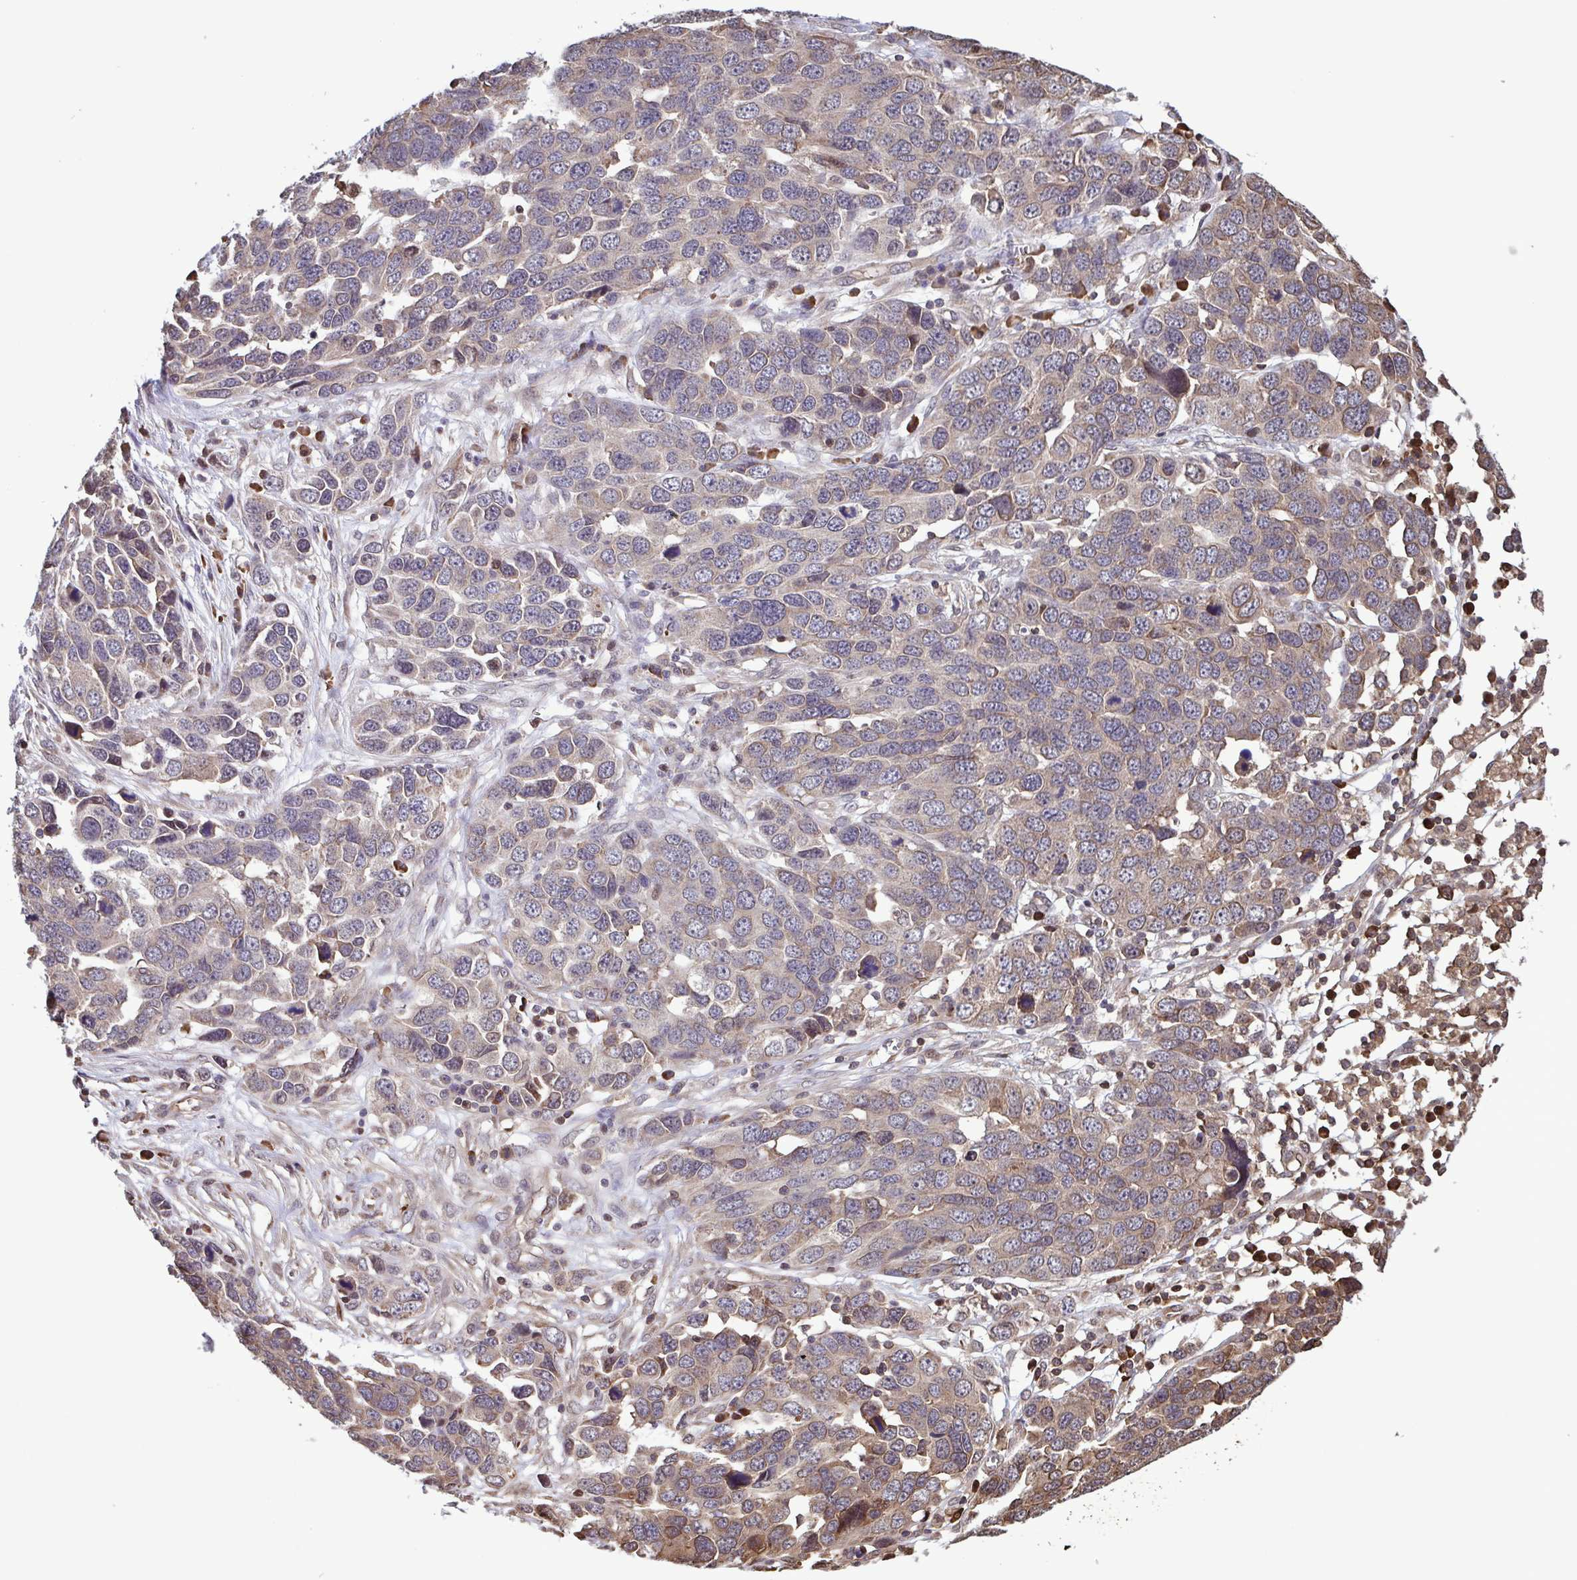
{"staining": {"intensity": "weak", "quantity": "25%-75%", "location": "cytoplasmic/membranous"}, "tissue": "ovarian cancer", "cell_type": "Tumor cells", "image_type": "cancer", "snomed": [{"axis": "morphology", "description": "Cystadenocarcinoma, serous, NOS"}, {"axis": "topography", "description": "Ovary"}], "caption": "About 25%-75% of tumor cells in serous cystadenocarcinoma (ovarian) demonstrate weak cytoplasmic/membranous protein positivity as visualized by brown immunohistochemical staining.", "gene": "SEC63", "patient": {"sex": "female", "age": 76}}